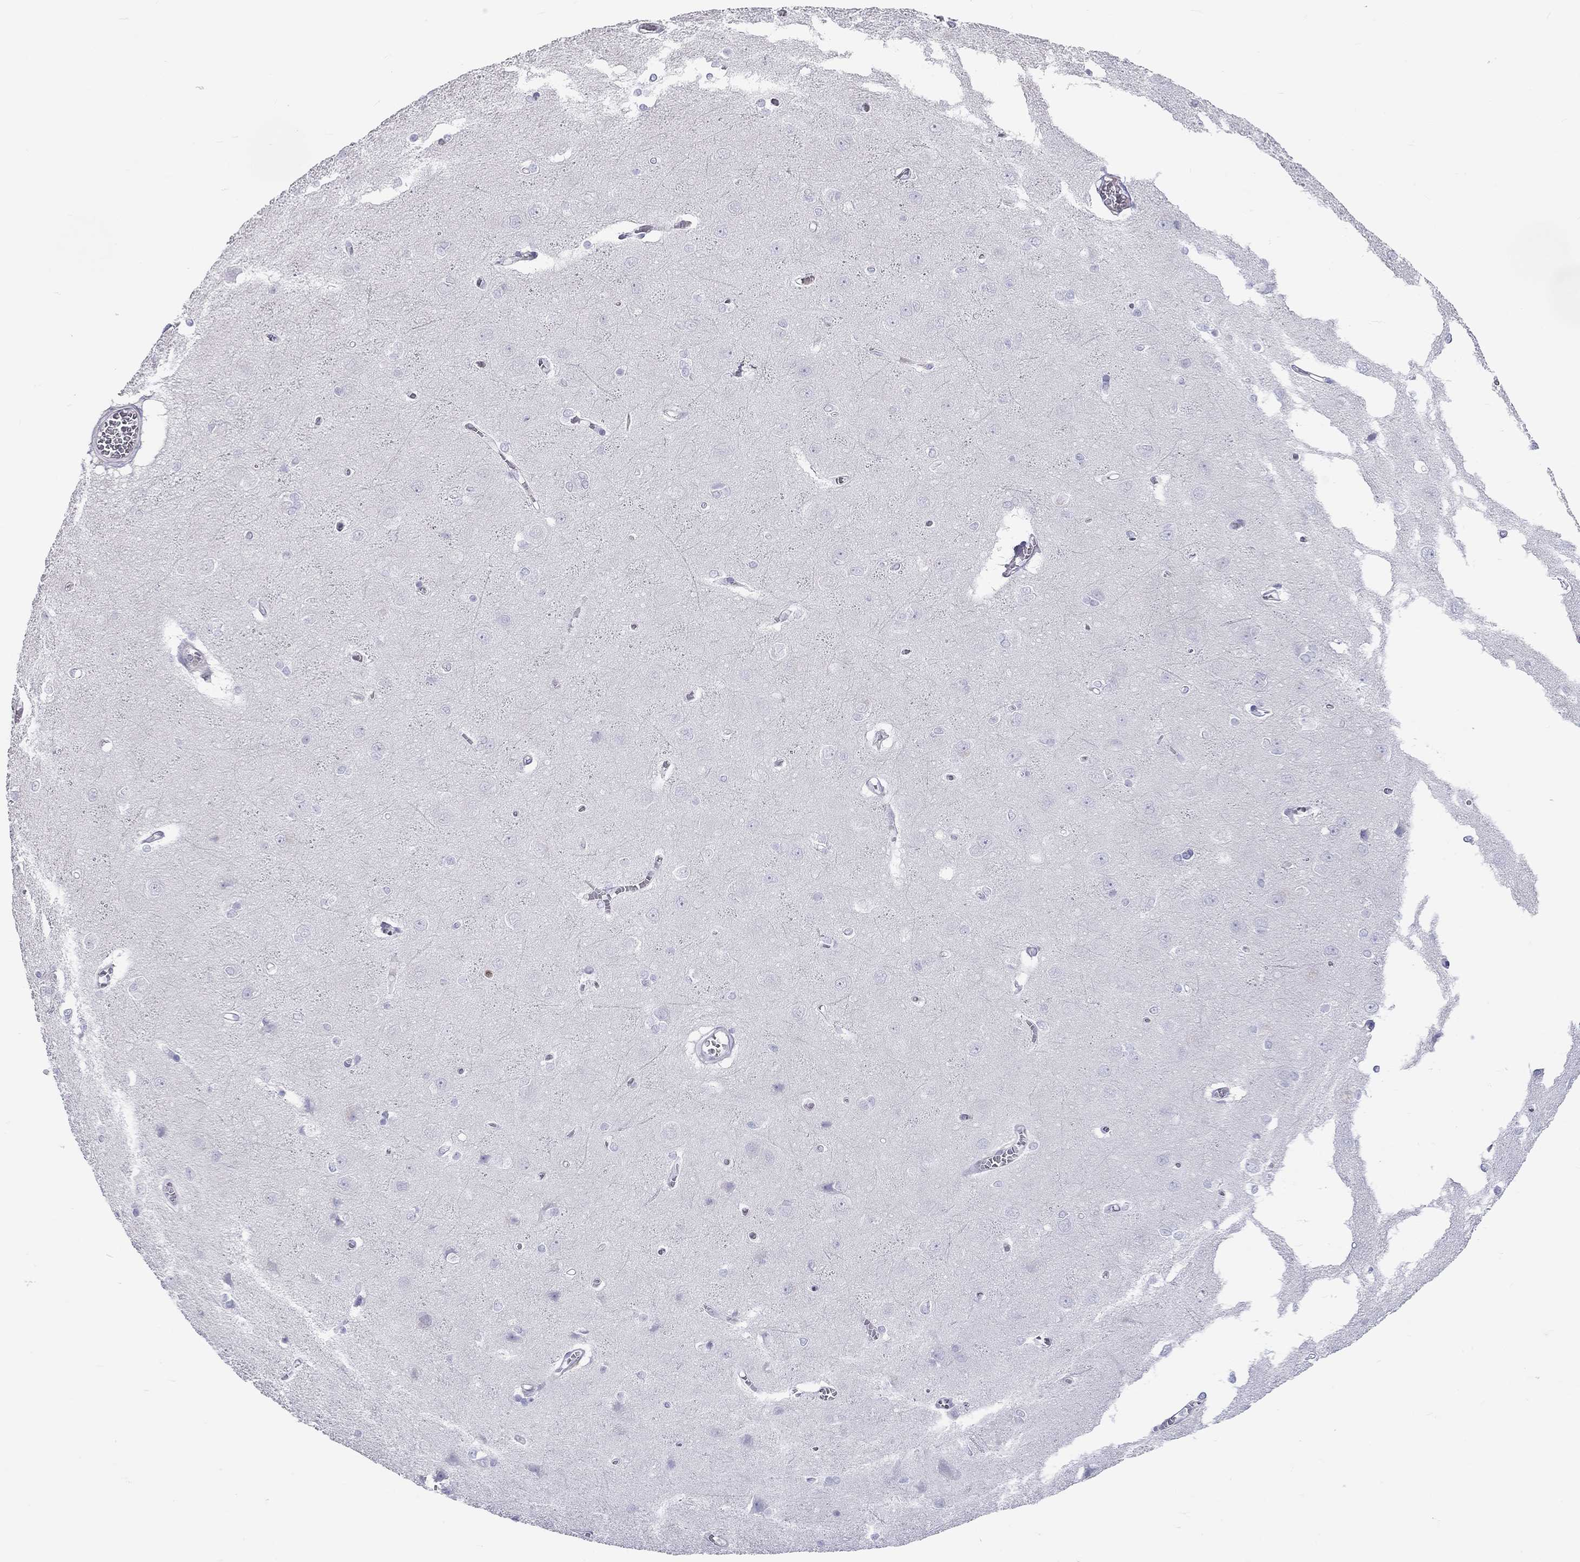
{"staining": {"intensity": "negative", "quantity": "none", "location": "none"}, "tissue": "cerebral cortex", "cell_type": "Endothelial cells", "image_type": "normal", "snomed": [{"axis": "morphology", "description": "Normal tissue, NOS"}, {"axis": "topography", "description": "Cerebral cortex"}], "caption": "IHC photomicrograph of benign human cerebral cortex stained for a protein (brown), which demonstrates no positivity in endothelial cells. (DAB IHC with hematoxylin counter stain).", "gene": "SH2D2A", "patient": {"sex": "male", "age": 37}}